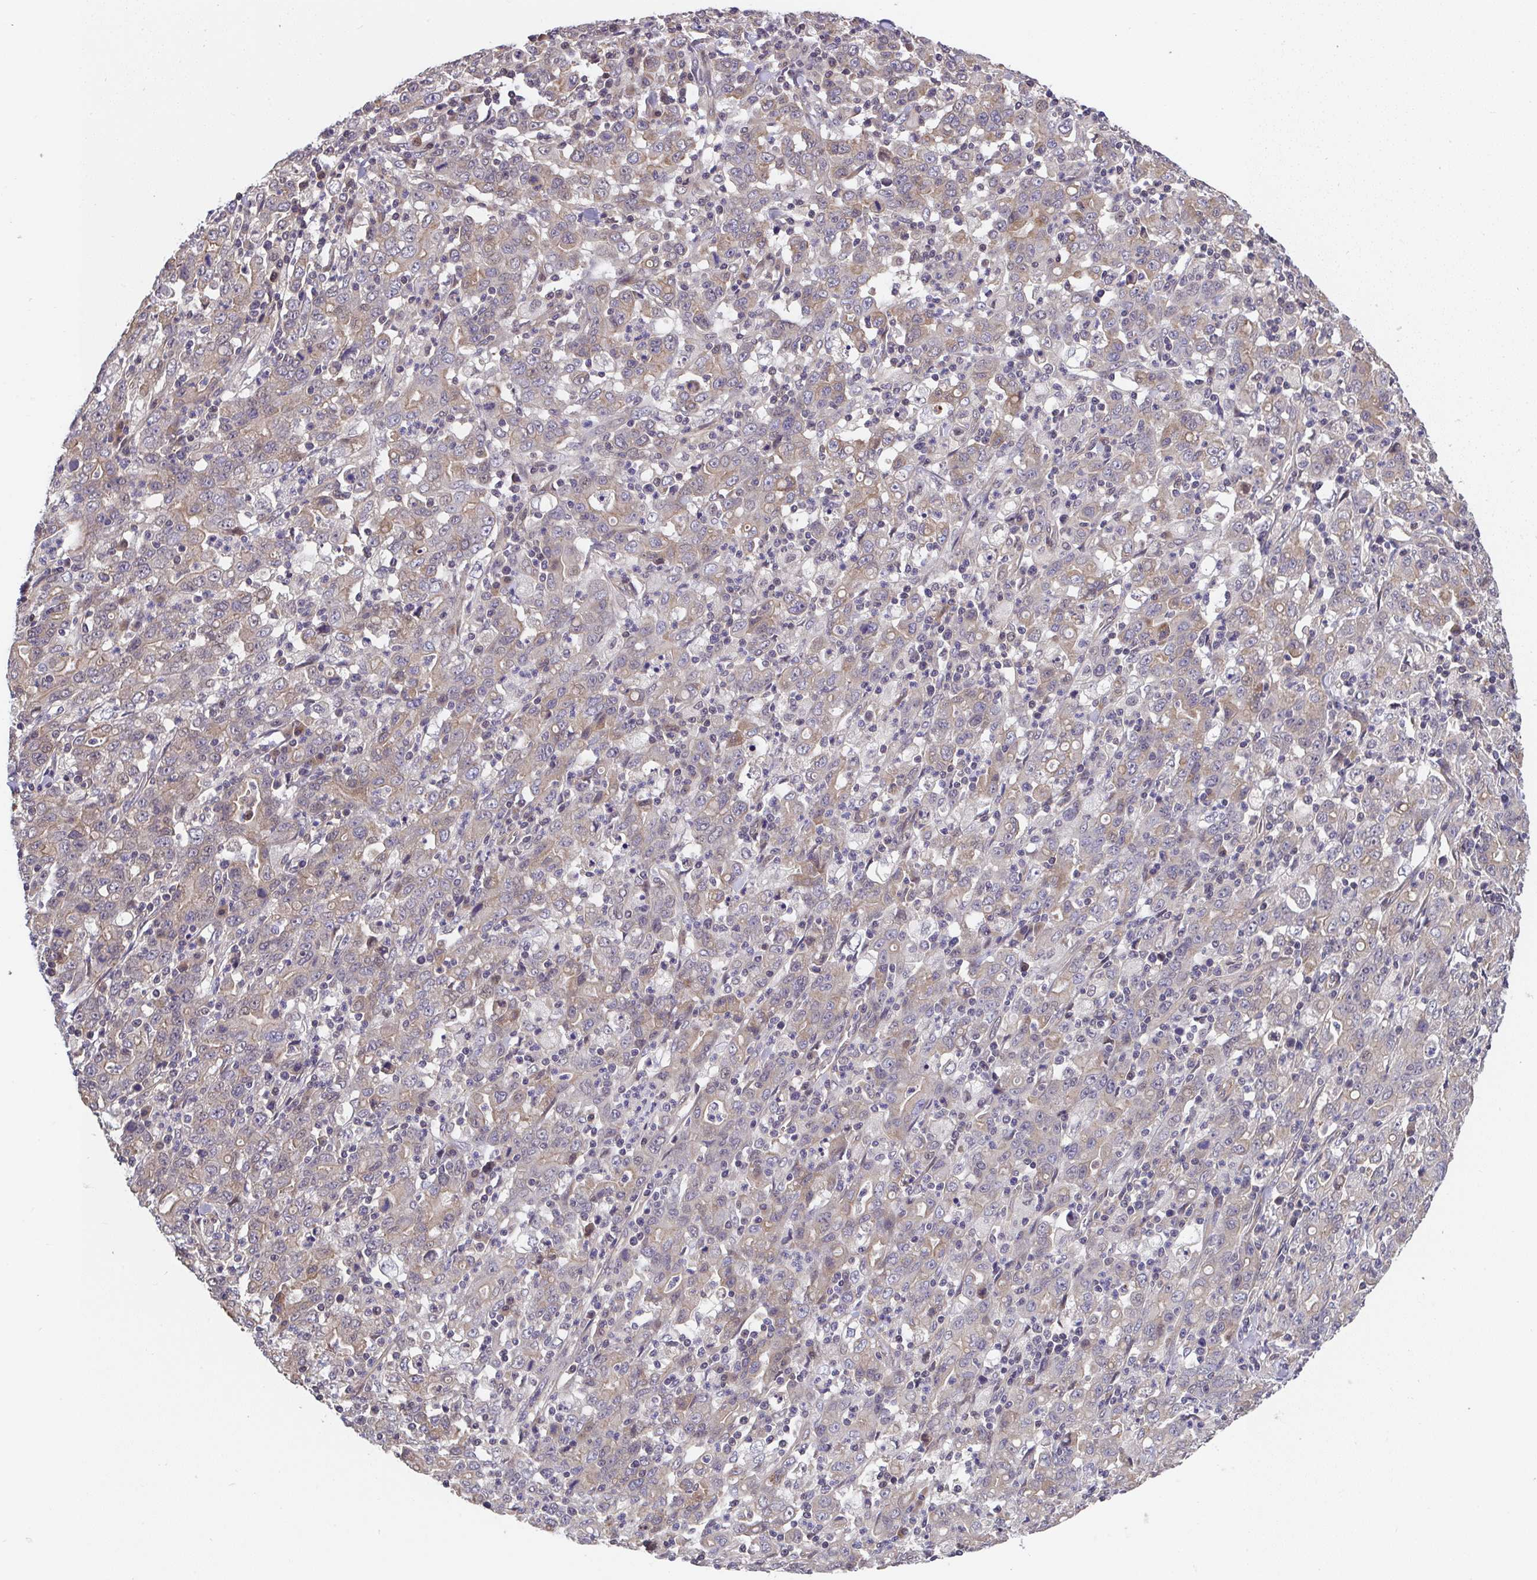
{"staining": {"intensity": "weak", "quantity": "25%-75%", "location": "cytoplasmic/membranous"}, "tissue": "stomach cancer", "cell_type": "Tumor cells", "image_type": "cancer", "snomed": [{"axis": "morphology", "description": "Adenocarcinoma, NOS"}, {"axis": "topography", "description": "Stomach, upper"}], "caption": "Stomach adenocarcinoma stained with a protein marker exhibits weak staining in tumor cells.", "gene": "ZNF696", "patient": {"sex": "male", "age": 69}}